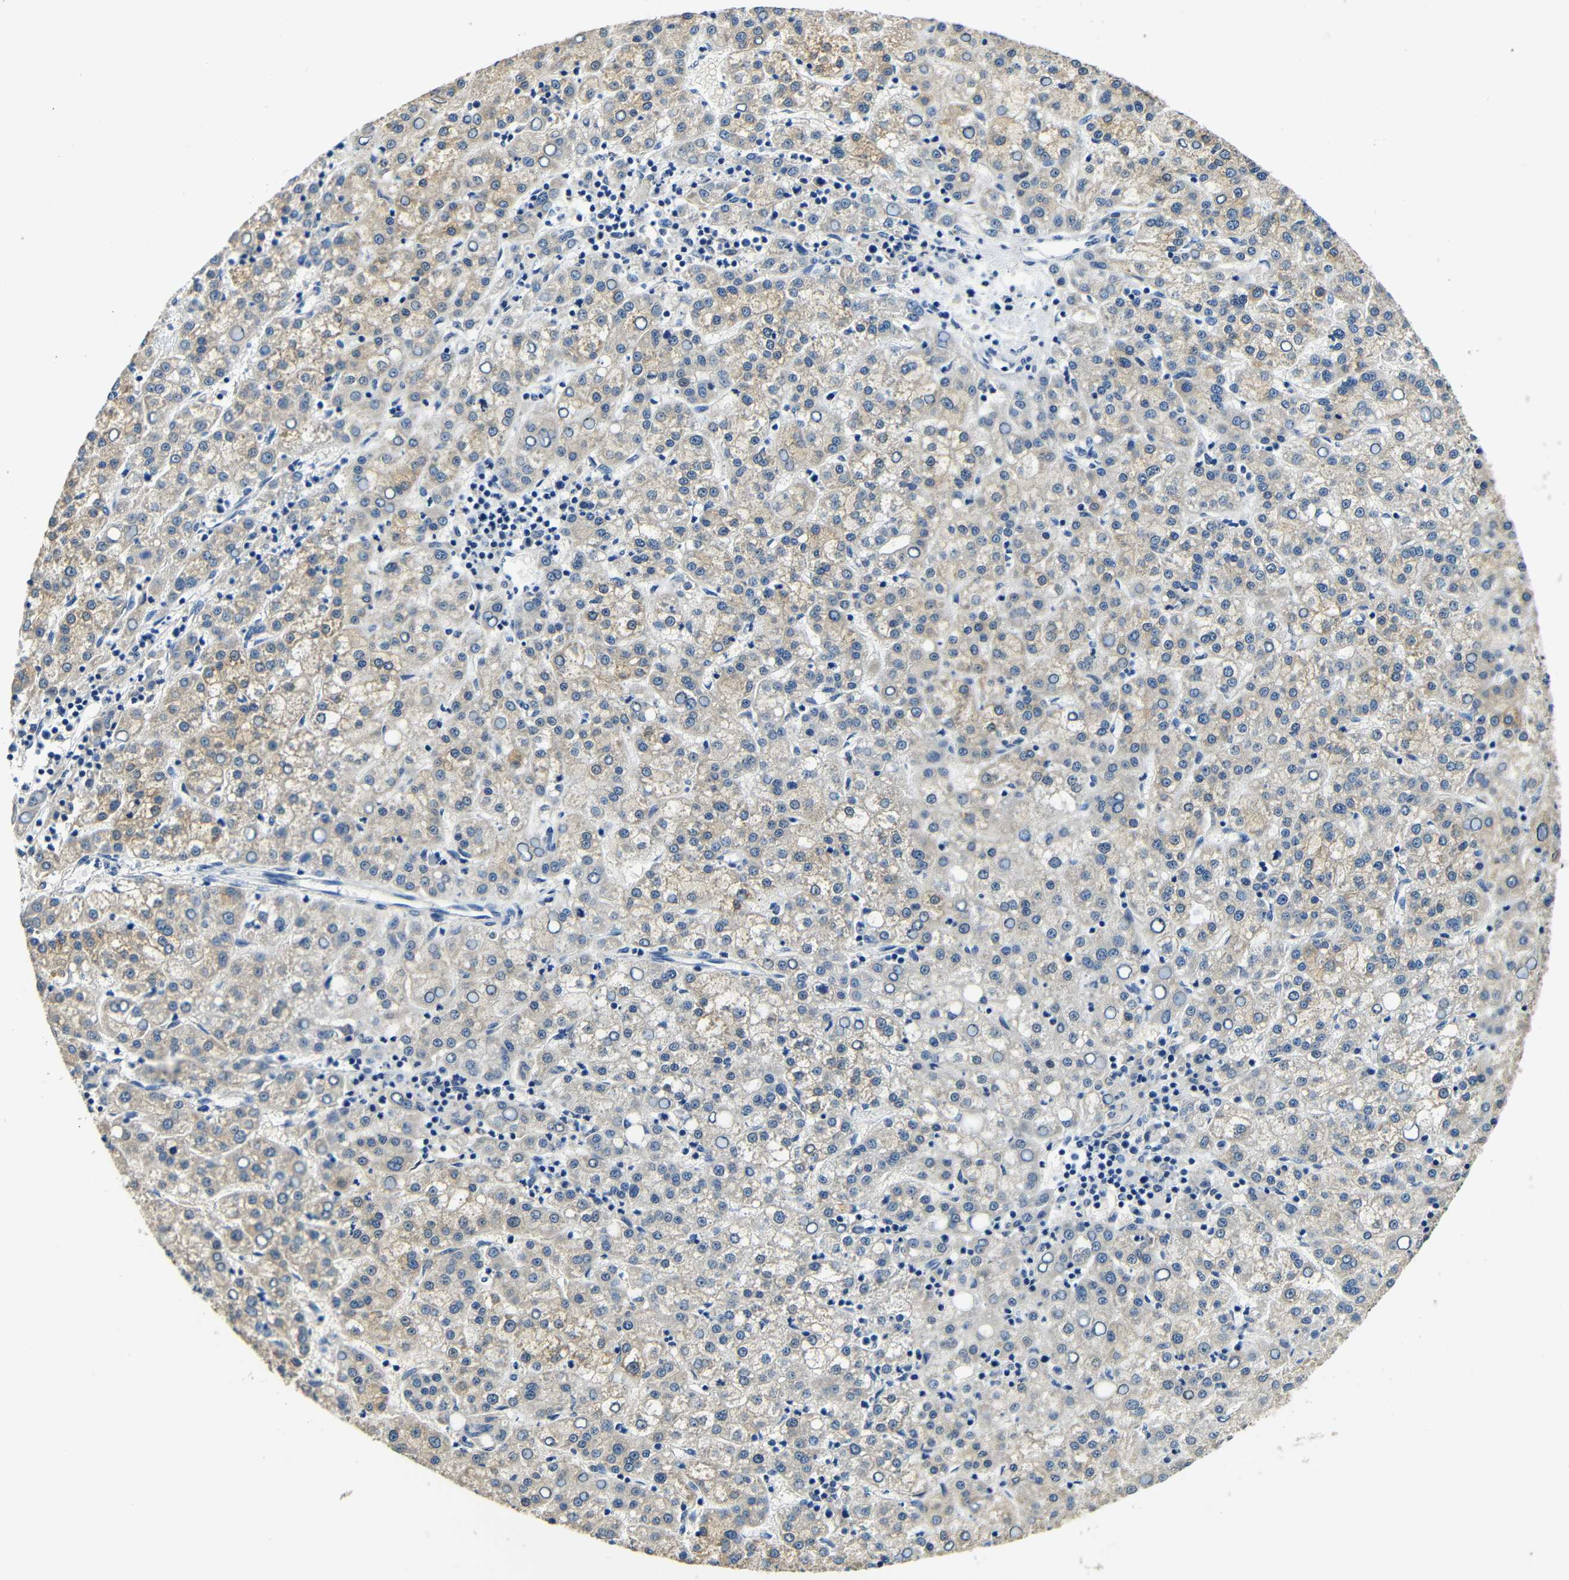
{"staining": {"intensity": "weak", "quantity": "<25%", "location": "cytoplasmic/membranous"}, "tissue": "liver cancer", "cell_type": "Tumor cells", "image_type": "cancer", "snomed": [{"axis": "morphology", "description": "Carcinoma, Hepatocellular, NOS"}, {"axis": "topography", "description": "Liver"}], "caption": "Immunohistochemistry of liver cancer (hepatocellular carcinoma) exhibits no staining in tumor cells. Brightfield microscopy of IHC stained with DAB (brown) and hematoxylin (blue), captured at high magnification.", "gene": "FMO5", "patient": {"sex": "female", "age": 58}}